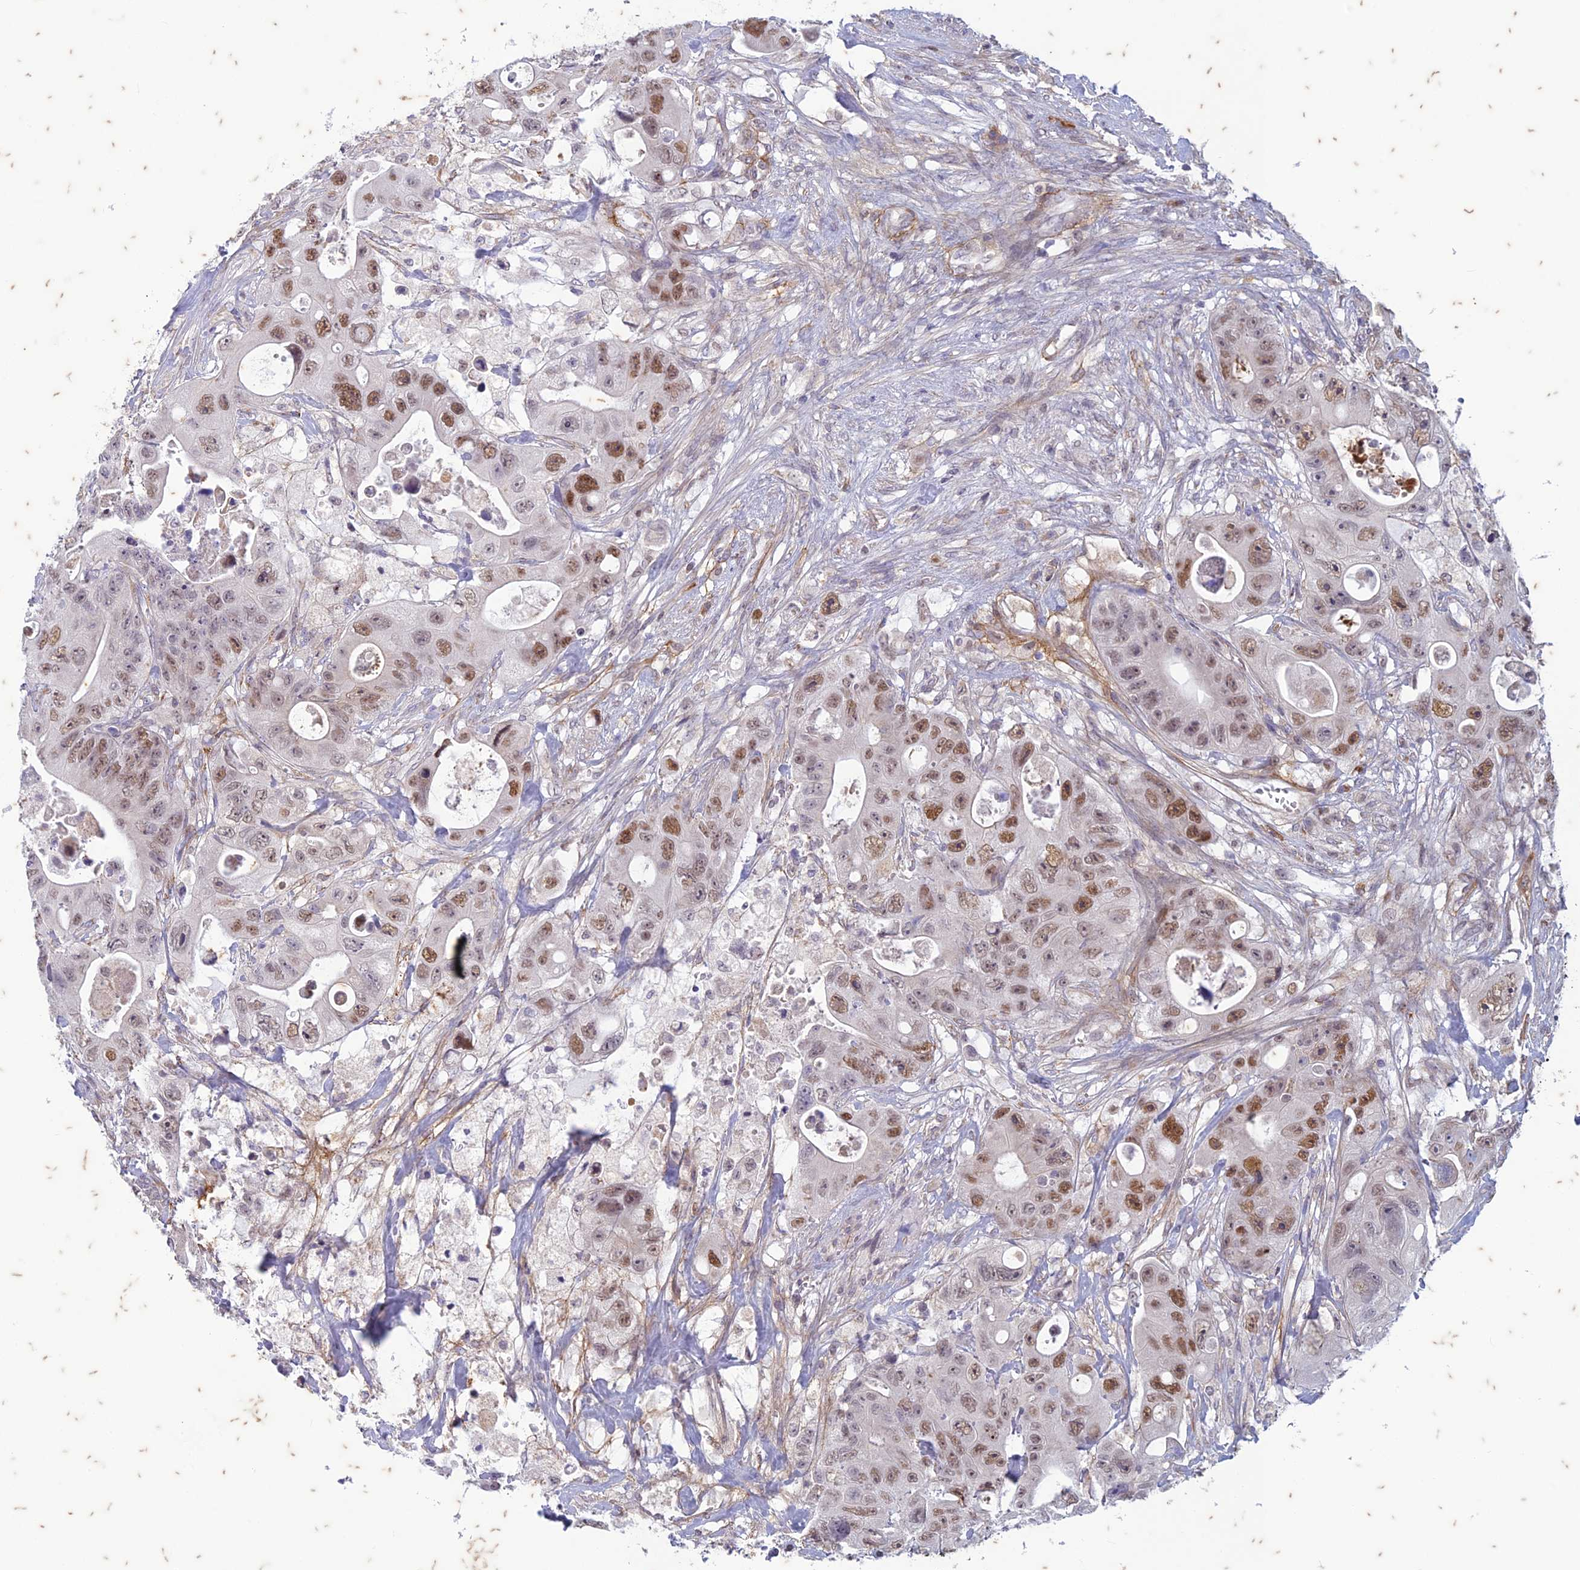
{"staining": {"intensity": "moderate", "quantity": ">75%", "location": "nuclear"}, "tissue": "colorectal cancer", "cell_type": "Tumor cells", "image_type": "cancer", "snomed": [{"axis": "morphology", "description": "Adenocarcinoma, NOS"}, {"axis": "topography", "description": "Colon"}], "caption": "The micrograph reveals immunohistochemical staining of colorectal adenocarcinoma. There is moderate nuclear expression is seen in approximately >75% of tumor cells.", "gene": "PABPN1L", "patient": {"sex": "female", "age": 46}}